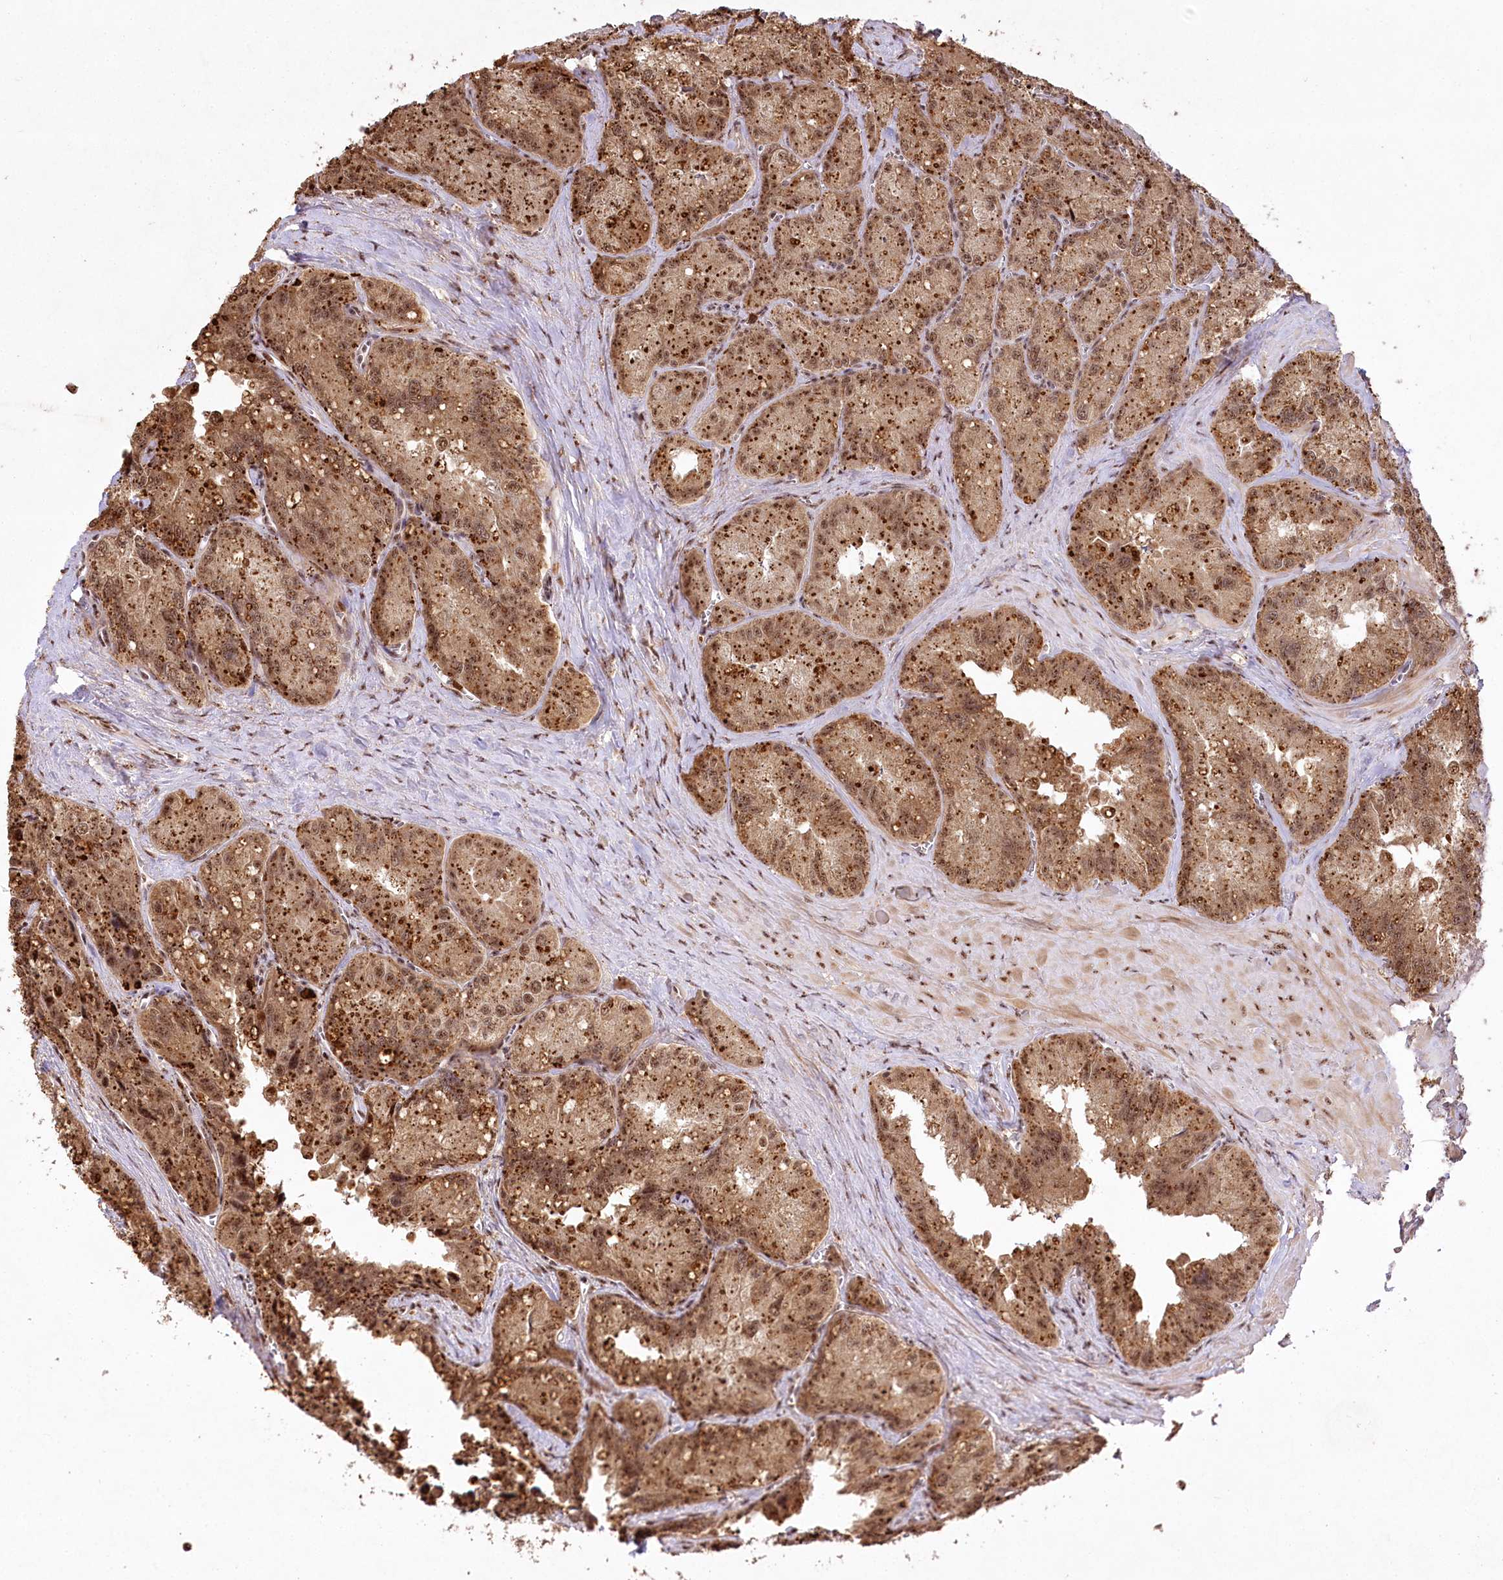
{"staining": {"intensity": "moderate", "quantity": ">75%", "location": "cytoplasmic/membranous,nuclear"}, "tissue": "seminal vesicle", "cell_type": "Glandular cells", "image_type": "normal", "snomed": [{"axis": "morphology", "description": "Normal tissue, NOS"}, {"axis": "topography", "description": "Seminal veicle"}], "caption": "Benign seminal vesicle shows moderate cytoplasmic/membranous,nuclear expression in approximately >75% of glandular cells, visualized by immunohistochemistry.", "gene": "PYROXD1", "patient": {"sex": "male", "age": 62}}